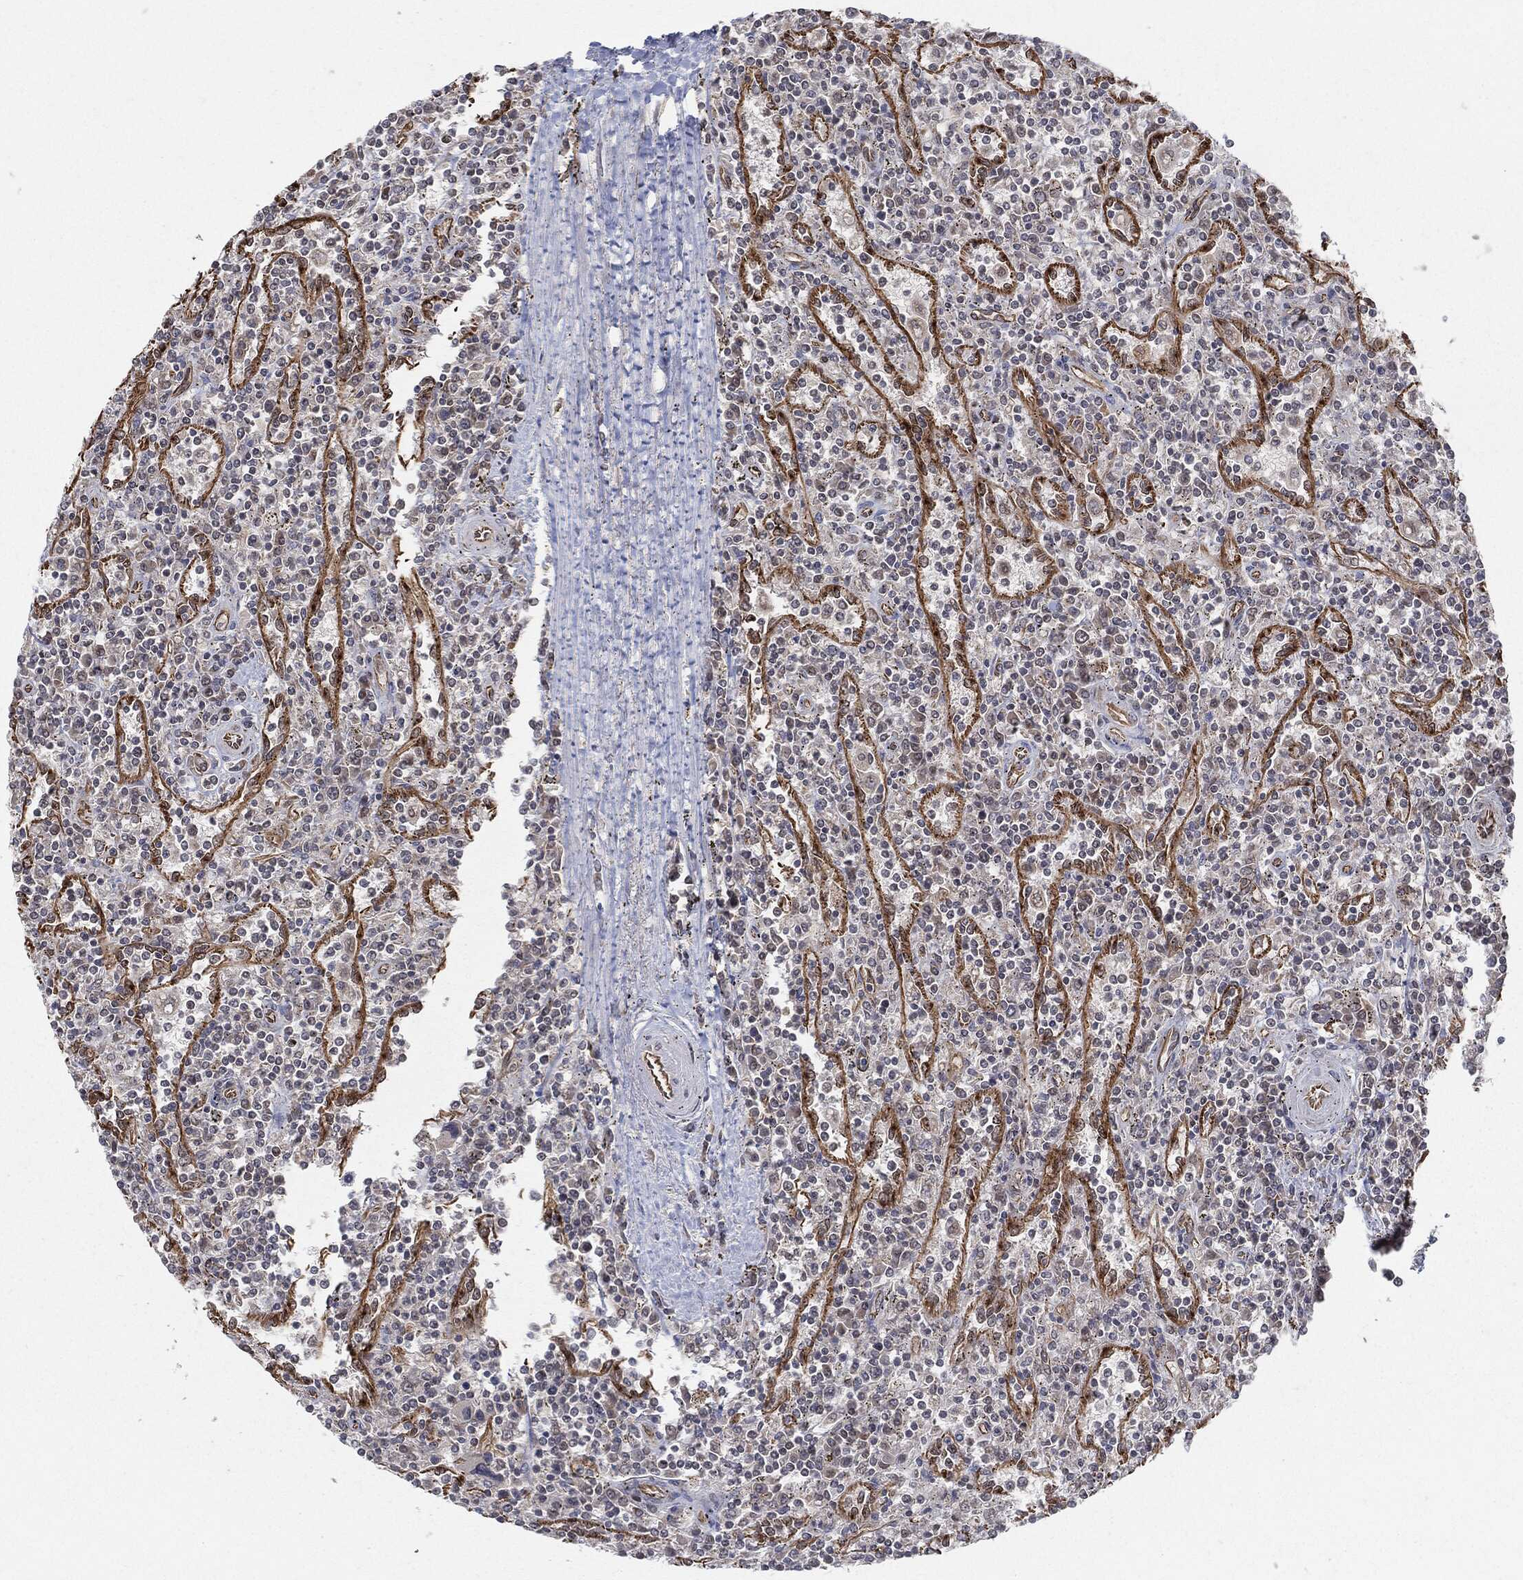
{"staining": {"intensity": "negative", "quantity": "none", "location": "none"}, "tissue": "lymphoma", "cell_type": "Tumor cells", "image_type": "cancer", "snomed": [{"axis": "morphology", "description": "Malignant lymphoma, non-Hodgkin's type, Low grade"}, {"axis": "topography", "description": "Spleen"}], "caption": "IHC image of human low-grade malignant lymphoma, non-Hodgkin's type stained for a protein (brown), which demonstrates no expression in tumor cells. Nuclei are stained in blue.", "gene": "TP53RK", "patient": {"sex": "male", "age": 62}}